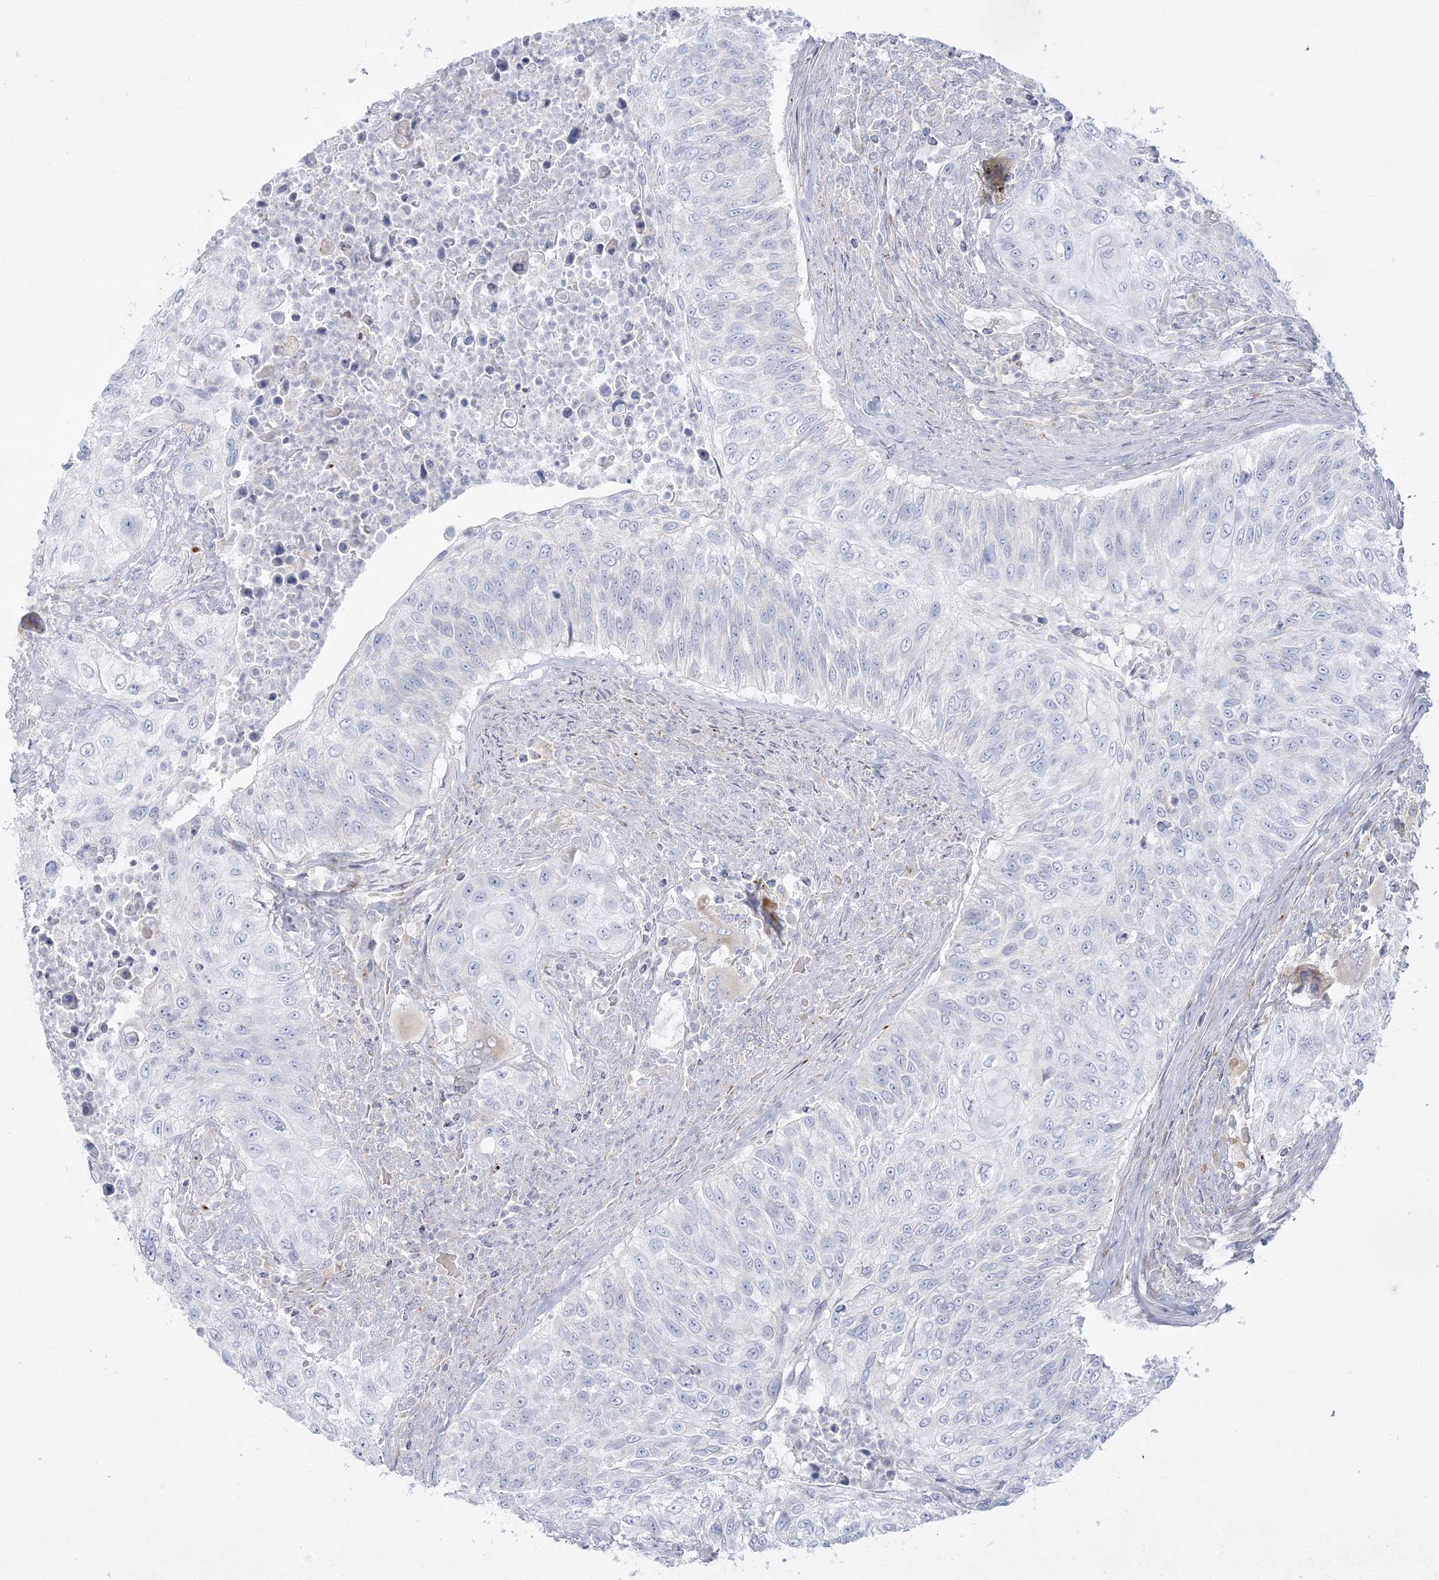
{"staining": {"intensity": "negative", "quantity": "none", "location": "none"}, "tissue": "urothelial cancer", "cell_type": "Tumor cells", "image_type": "cancer", "snomed": [{"axis": "morphology", "description": "Urothelial carcinoma, High grade"}, {"axis": "topography", "description": "Urinary bladder"}], "caption": "This is a image of immunohistochemistry (IHC) staining of urothelial carcinoma (high-grade), which shows no staining in tumor cells.", "gene": "GPAT2", "patient": {"sex": "female", "age": 60}}